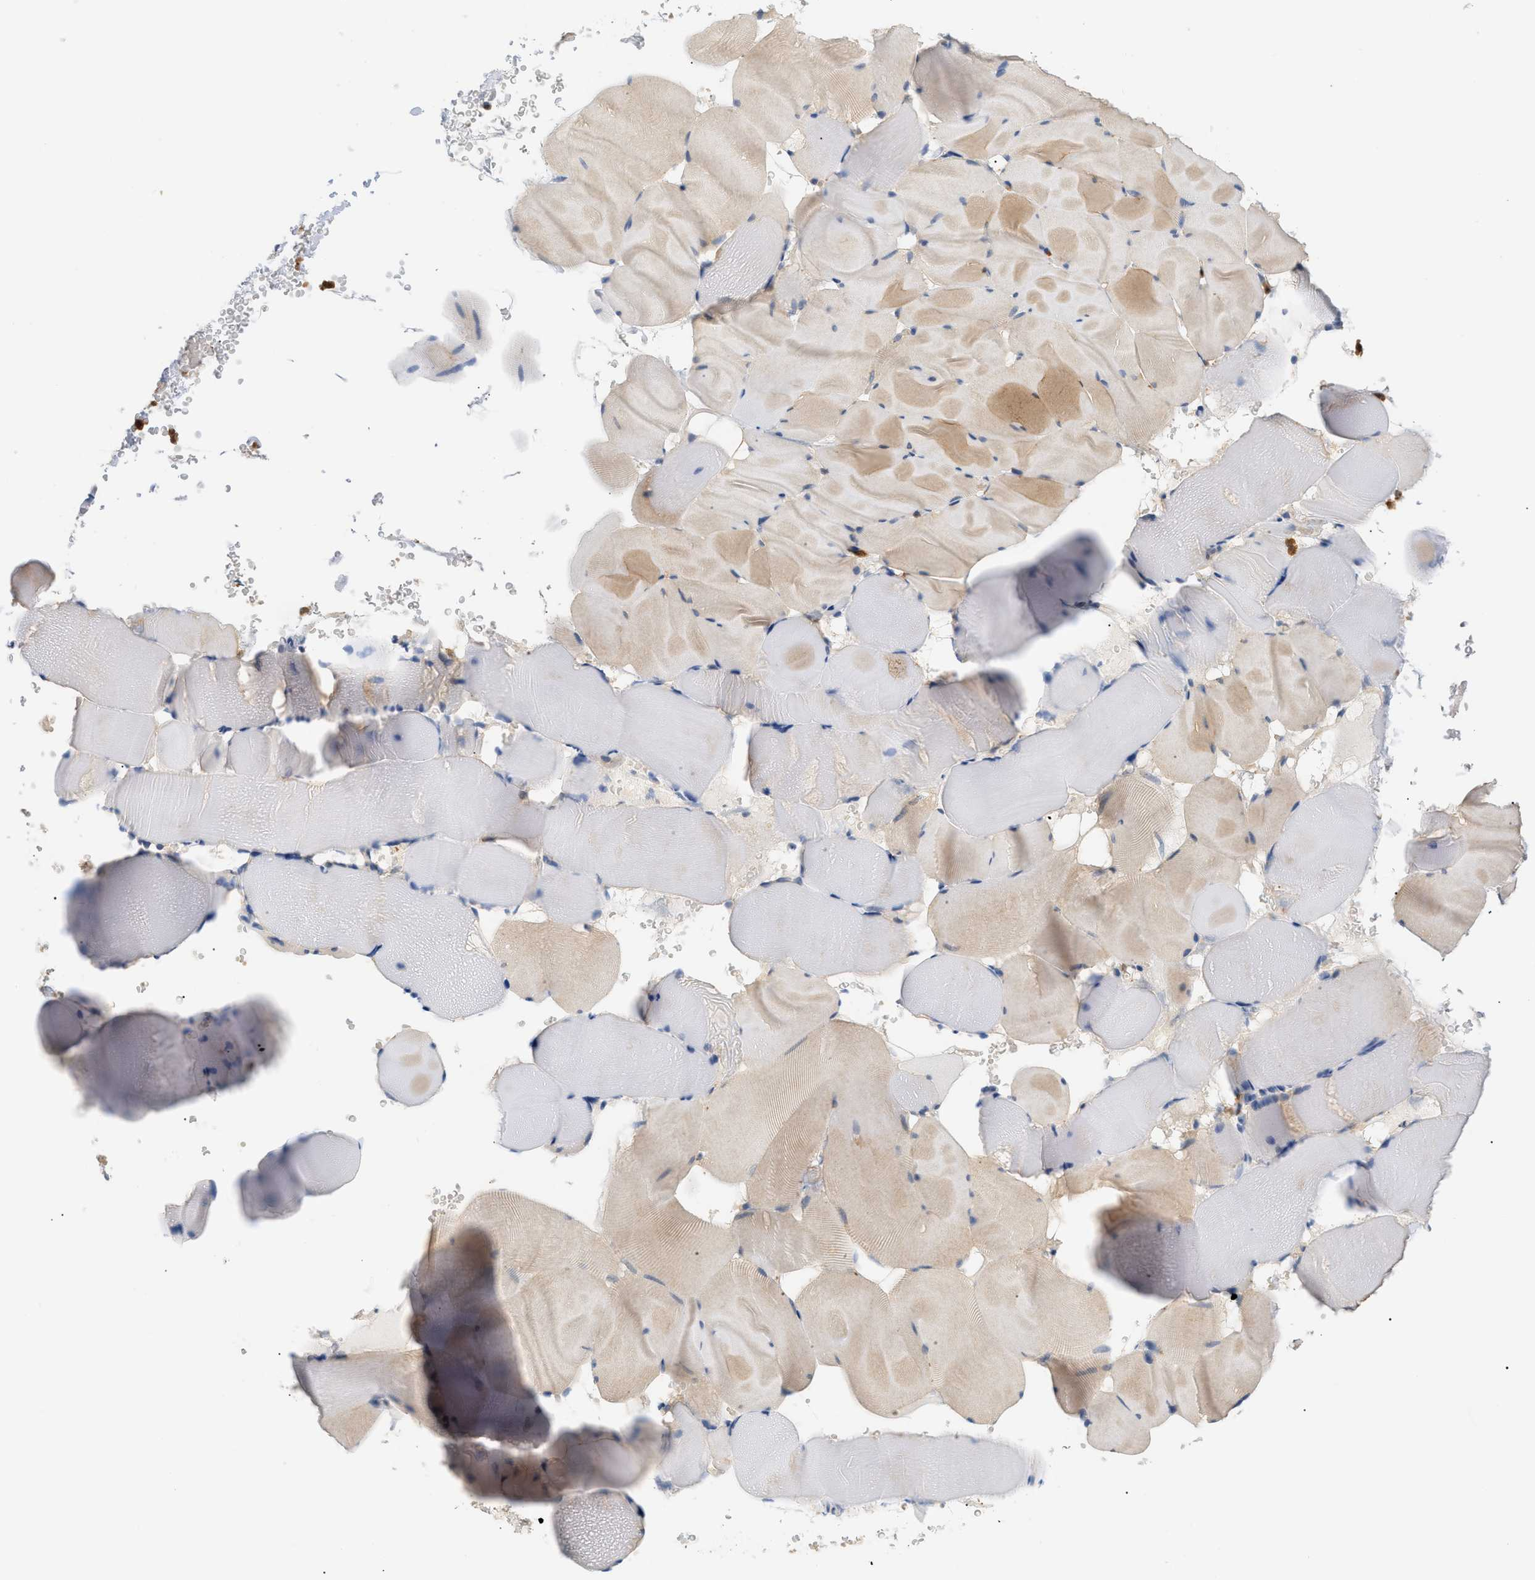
{"staining": {"intensity": "weak", "quantity": "25%-75%", "location": "cytoplasmic/membranous"}, "tissue": "skeletal muscle", "cell_type": "Myocytes", "image_type": "normal", "snomed": [{"axis": "morphology", "description": "Normal tissue, NOS"}, {"axis": "topography", "description": "Skeletal muscle"}], "caption": "Immunohistochemical staining of unremarkable human skeletal muscle demonstrates low levels of weak cytoplasmic/membranous positivity in approximately 25%-75% of myocytes.", "gene": "PYCARD", "patient": {"sex": "male", "age": 62}}